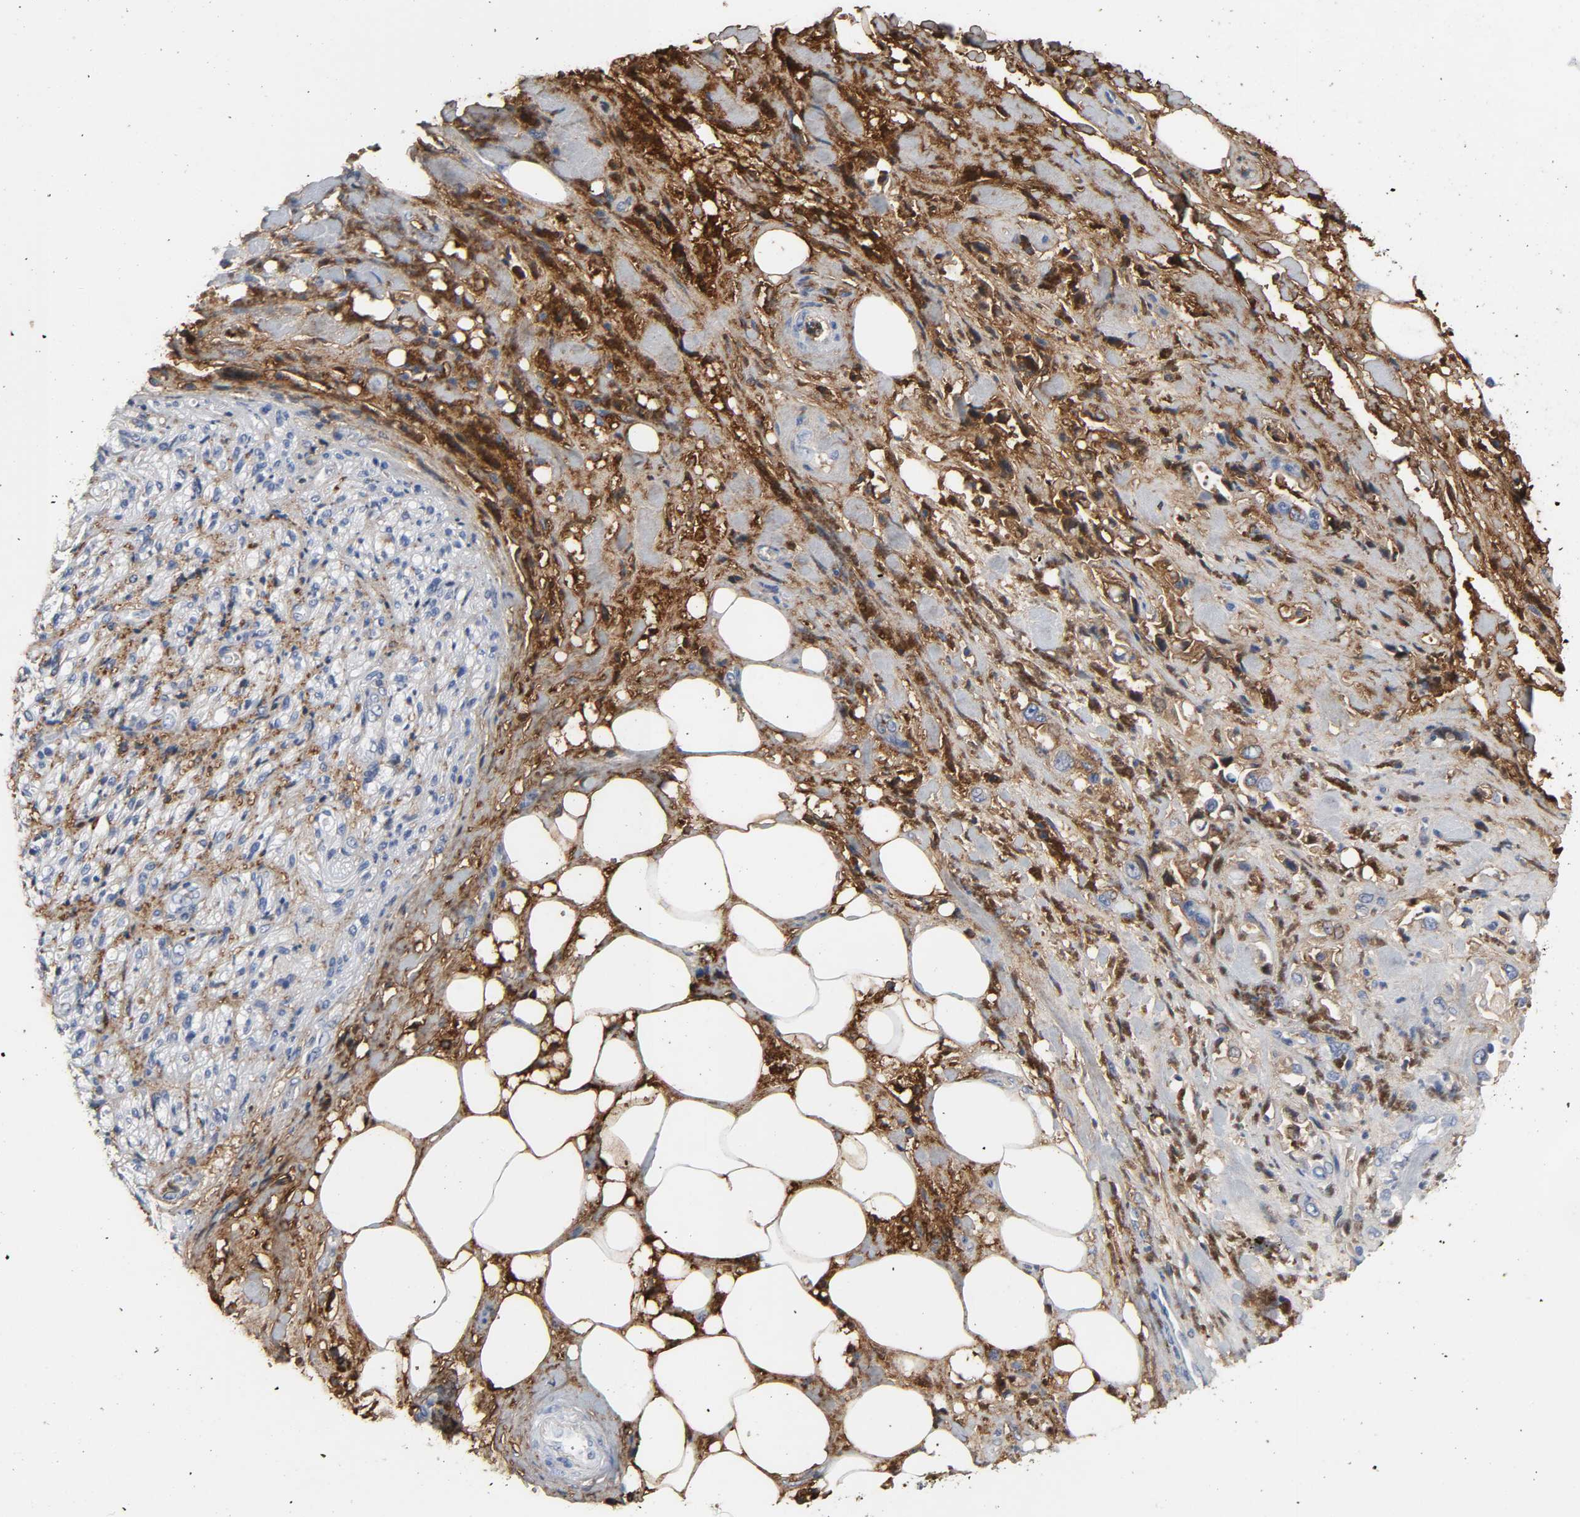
{"staining": {"intensity": "negative", "quantity": "none", "location": "none"}, "tissue": "pancreatic cancer", "cell_type": "Tumor cells", "image_type": "cancer", "snomed": [{"axis": "morphology", "description": "Adenocarcinoma, NOS"}, {"axis": "topography", "description": "Pancreas"}], "caption": "High magnification brightfield microscopy of pancreatic adenocarcinoma stained with DAB (brown) and counterstained with hematoxylin (blue): tumor cells show no significant positivity.", "gene": "FBLN1", "patient": {"sex": "male", "age": 70}}